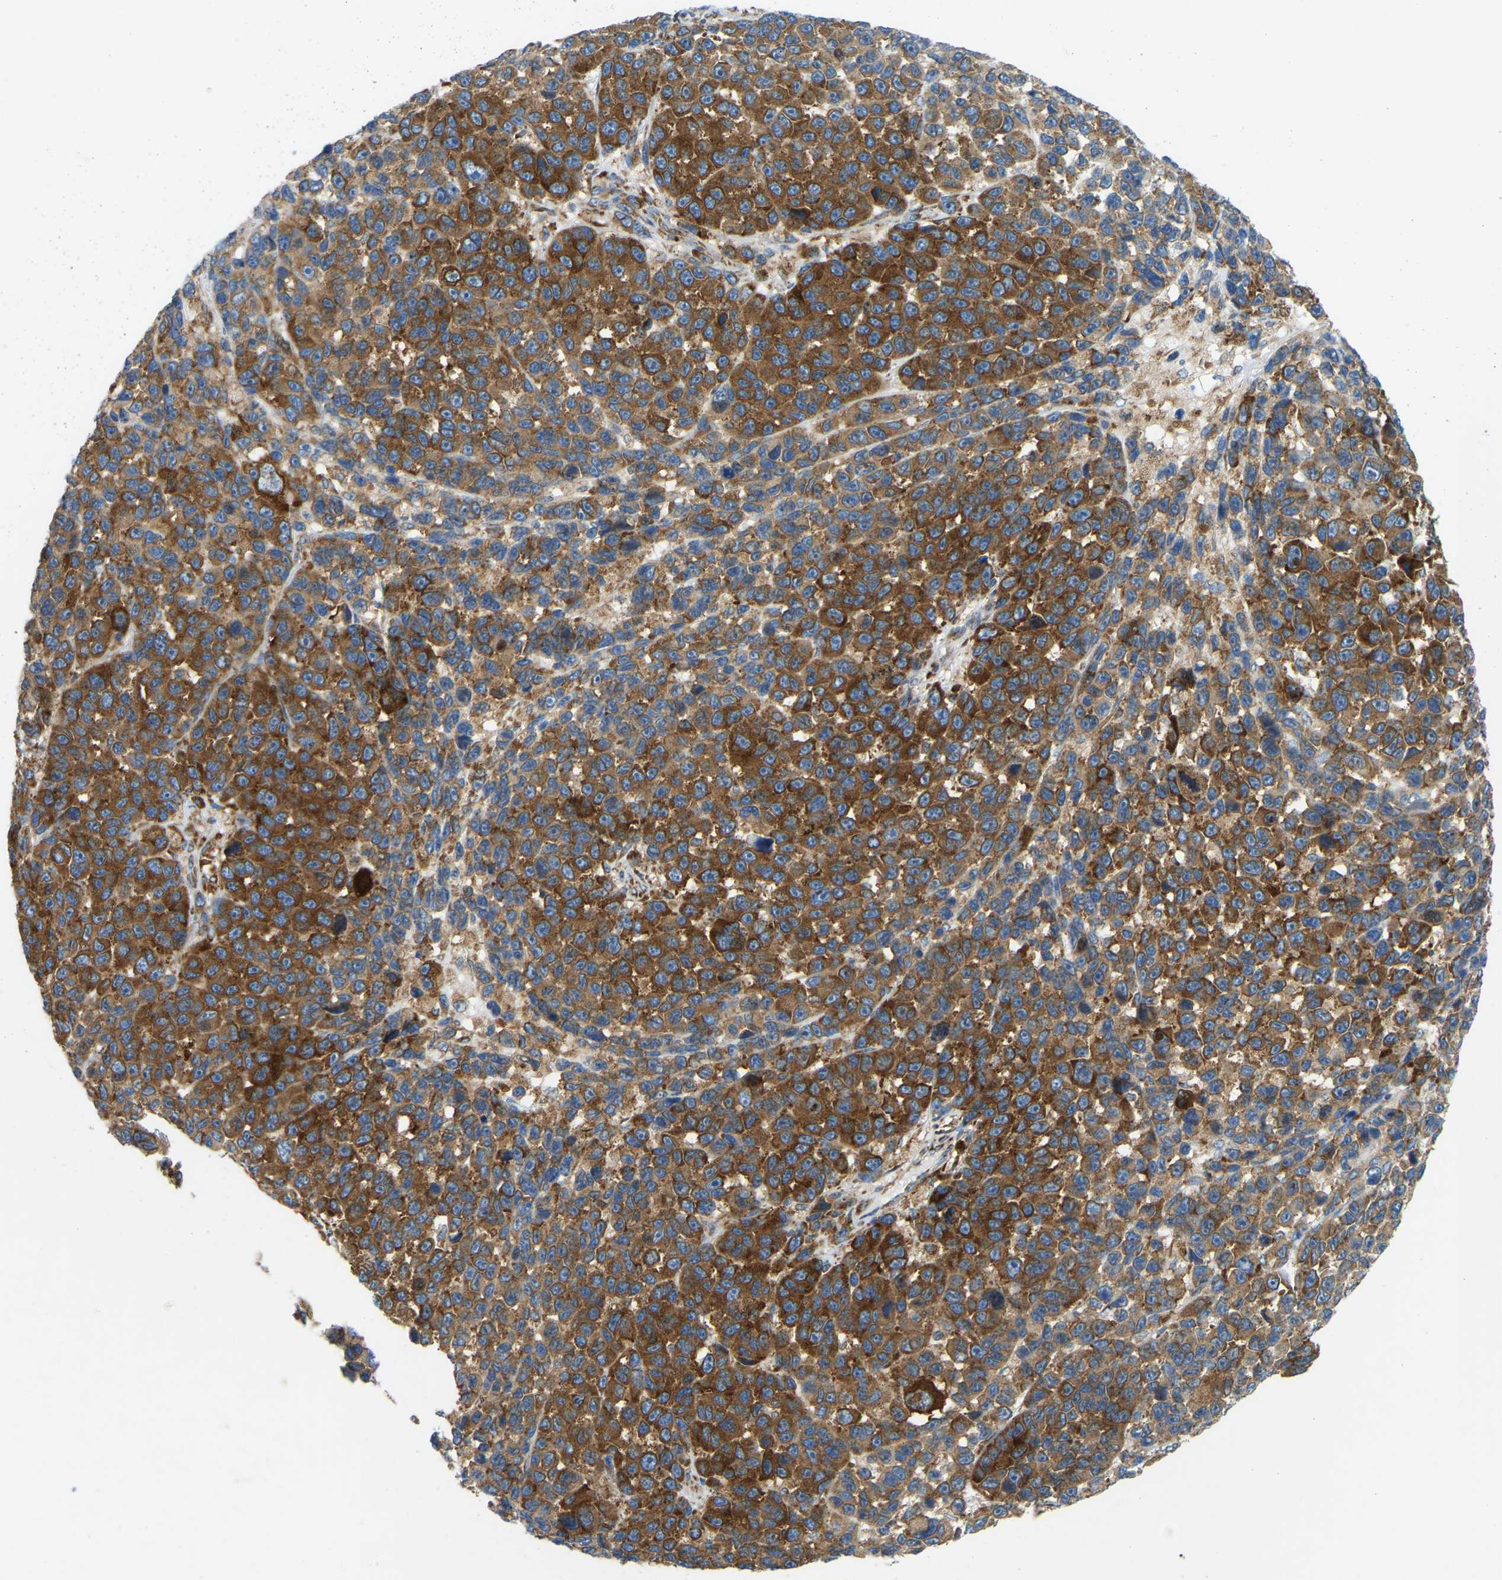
{"staining": {"intensity": "strong", "quantity": ">75%", "location": "cytoplasmic/membranous"}, "tissue": "melanoma", "cell_type": "Tumor cells", "image_type": "cancer", "snomed": [{"axis": "morphology", "description": "Malignant melanoma, NOS"}, {"axis": "topography", "description": "Skin"}], "caption": "The histopathology image demonstrates immunohistochemical staining of malignant melanoma. There is strong cytoplasmic/membranous expression is present in approximately >75% of tumor cells.", "gene": "SND1", "patient": {"sex": "male", "age": 53}}